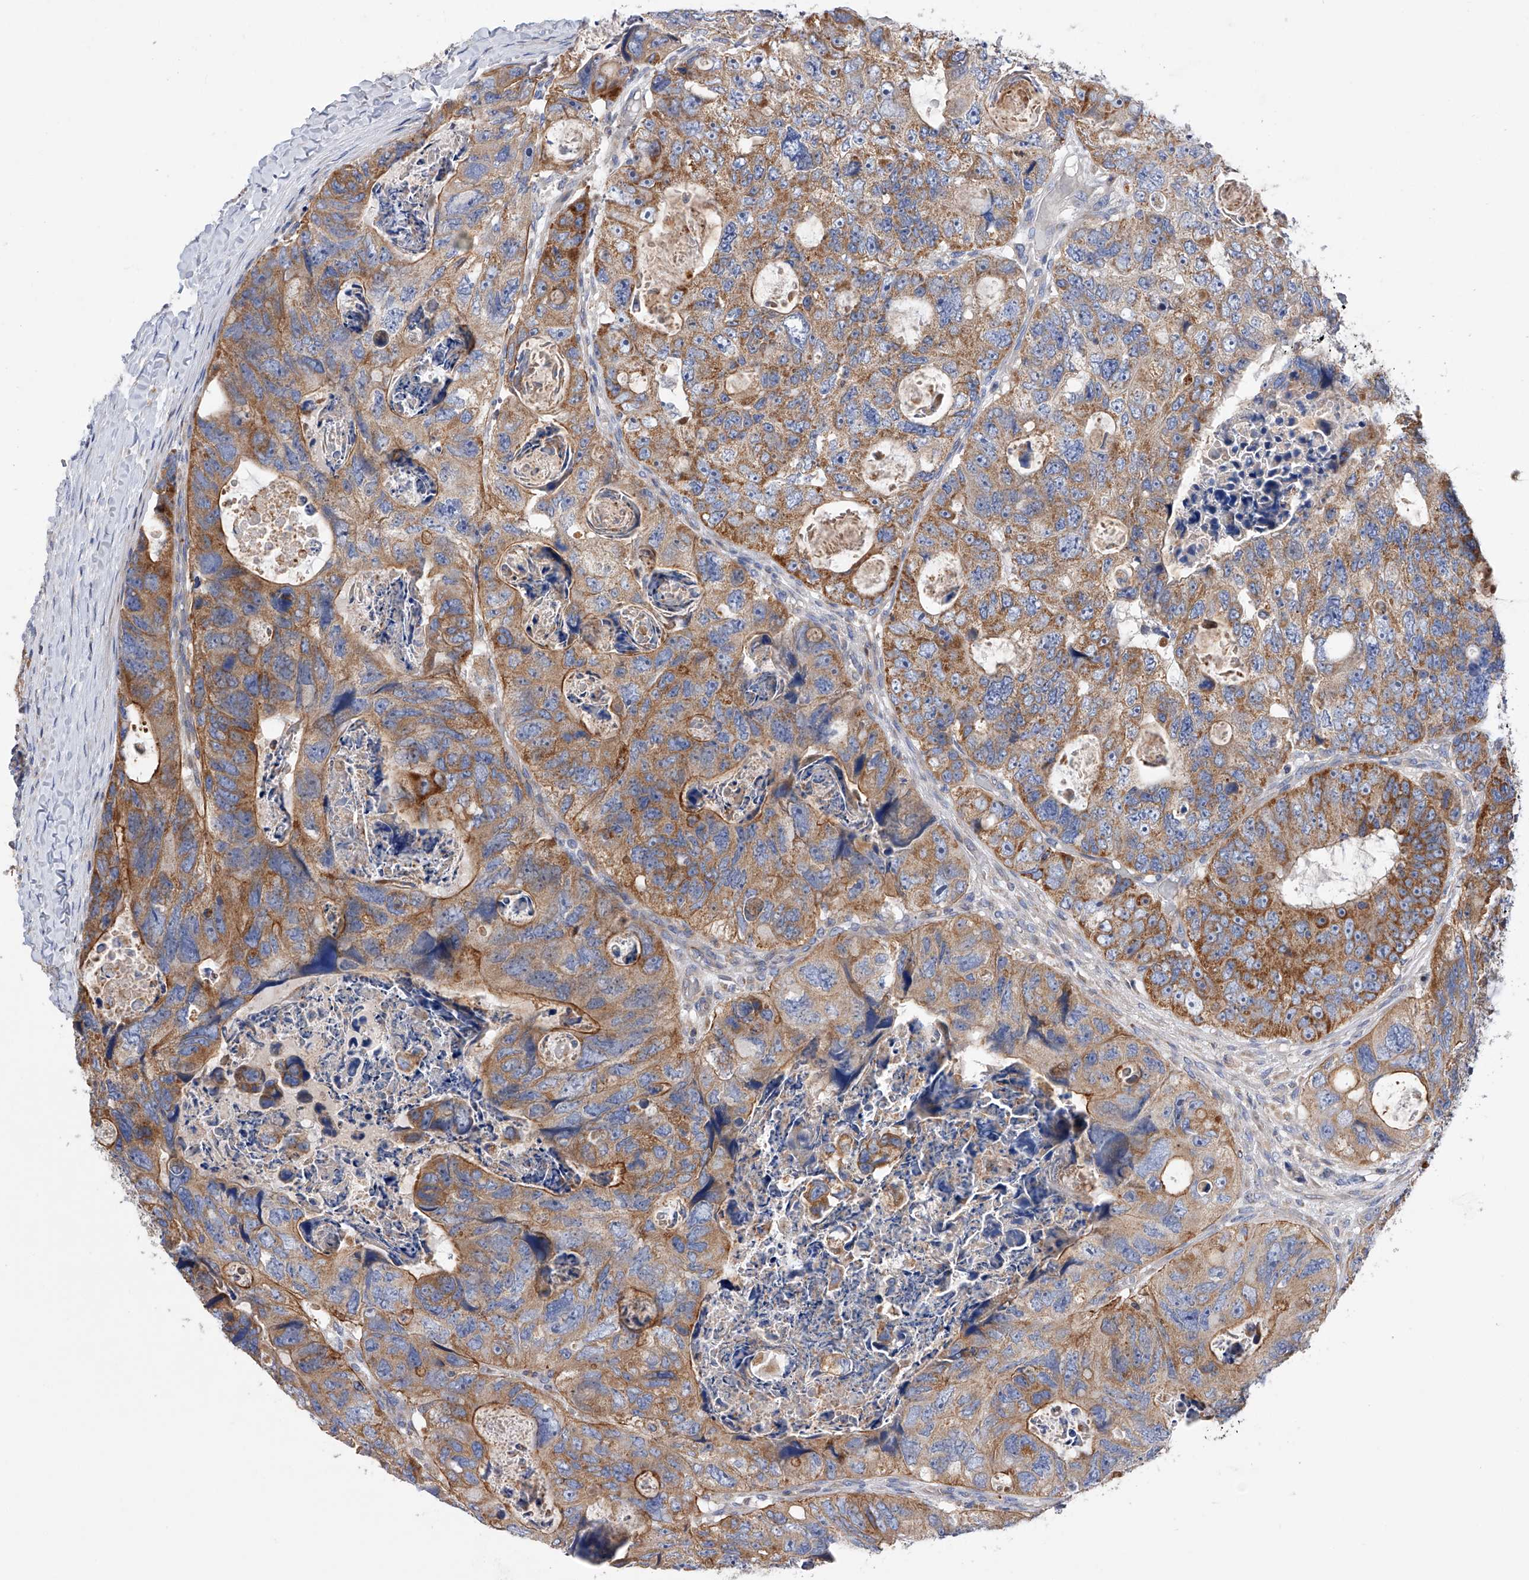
{"staining": {"intensity": "moderate", "quantity": ">75%", "location": "cytoplasmic/membranous"}, "tissue": "colorectal cancer", "cell_type": "Tumor cells", "image_type": "cancer", "snomed": [{"axis": "morphology", "description": "Adenocarcinoma, NOS"}, {"axis": "topography", "description": "Rectum"}], "caption": "Human adenocarcinoma (colorectal) stained with a brown dye displays moderate cytoplasmic/membranous positive positivity in approximately >75% of tumor cells.", "gene": "MLYCD", "patient": {"sex": "male", "age": 59}}